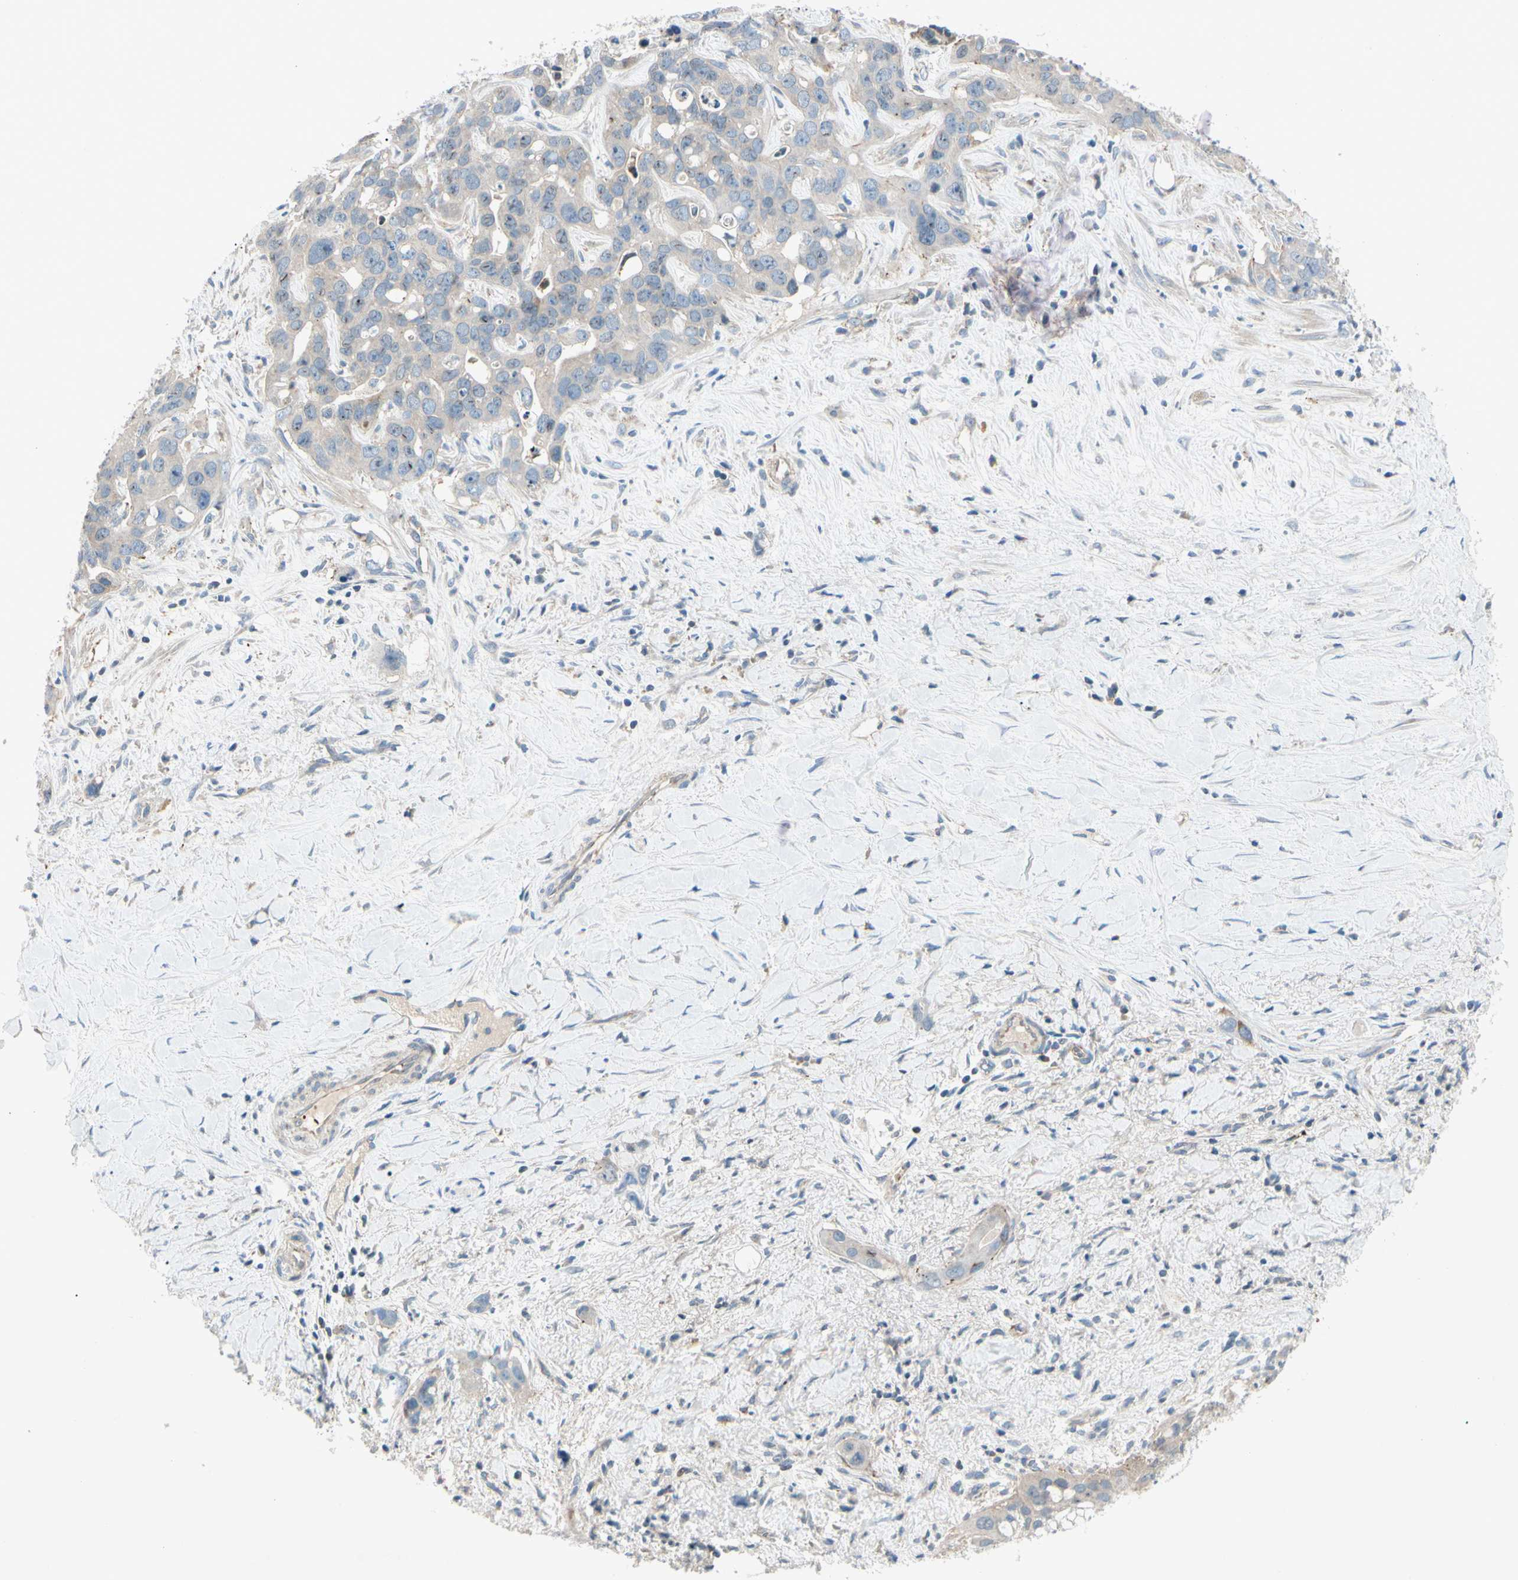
{"staining": {"intensity": "weak", "quantity": ">75%", "location": "cytoplasmic/membranous"}, "tissue": "liver cancer", "cell_type": "Tumor cells", "image_type": "cancer", "snomed": [{"axis": "morphology", "description": "Cholangiocarcinoma"}, {"axis": "topography", "description": "Liver"}], "caption": "Tumor cells display weak cytoplasmic/membranous expression in approximately >75% of cells in liver cancer (cholangiocarcinoma). Nuclei are stained in blue.", "gene": "CDH6", "patient": {"sex": "female", "age": 65}}